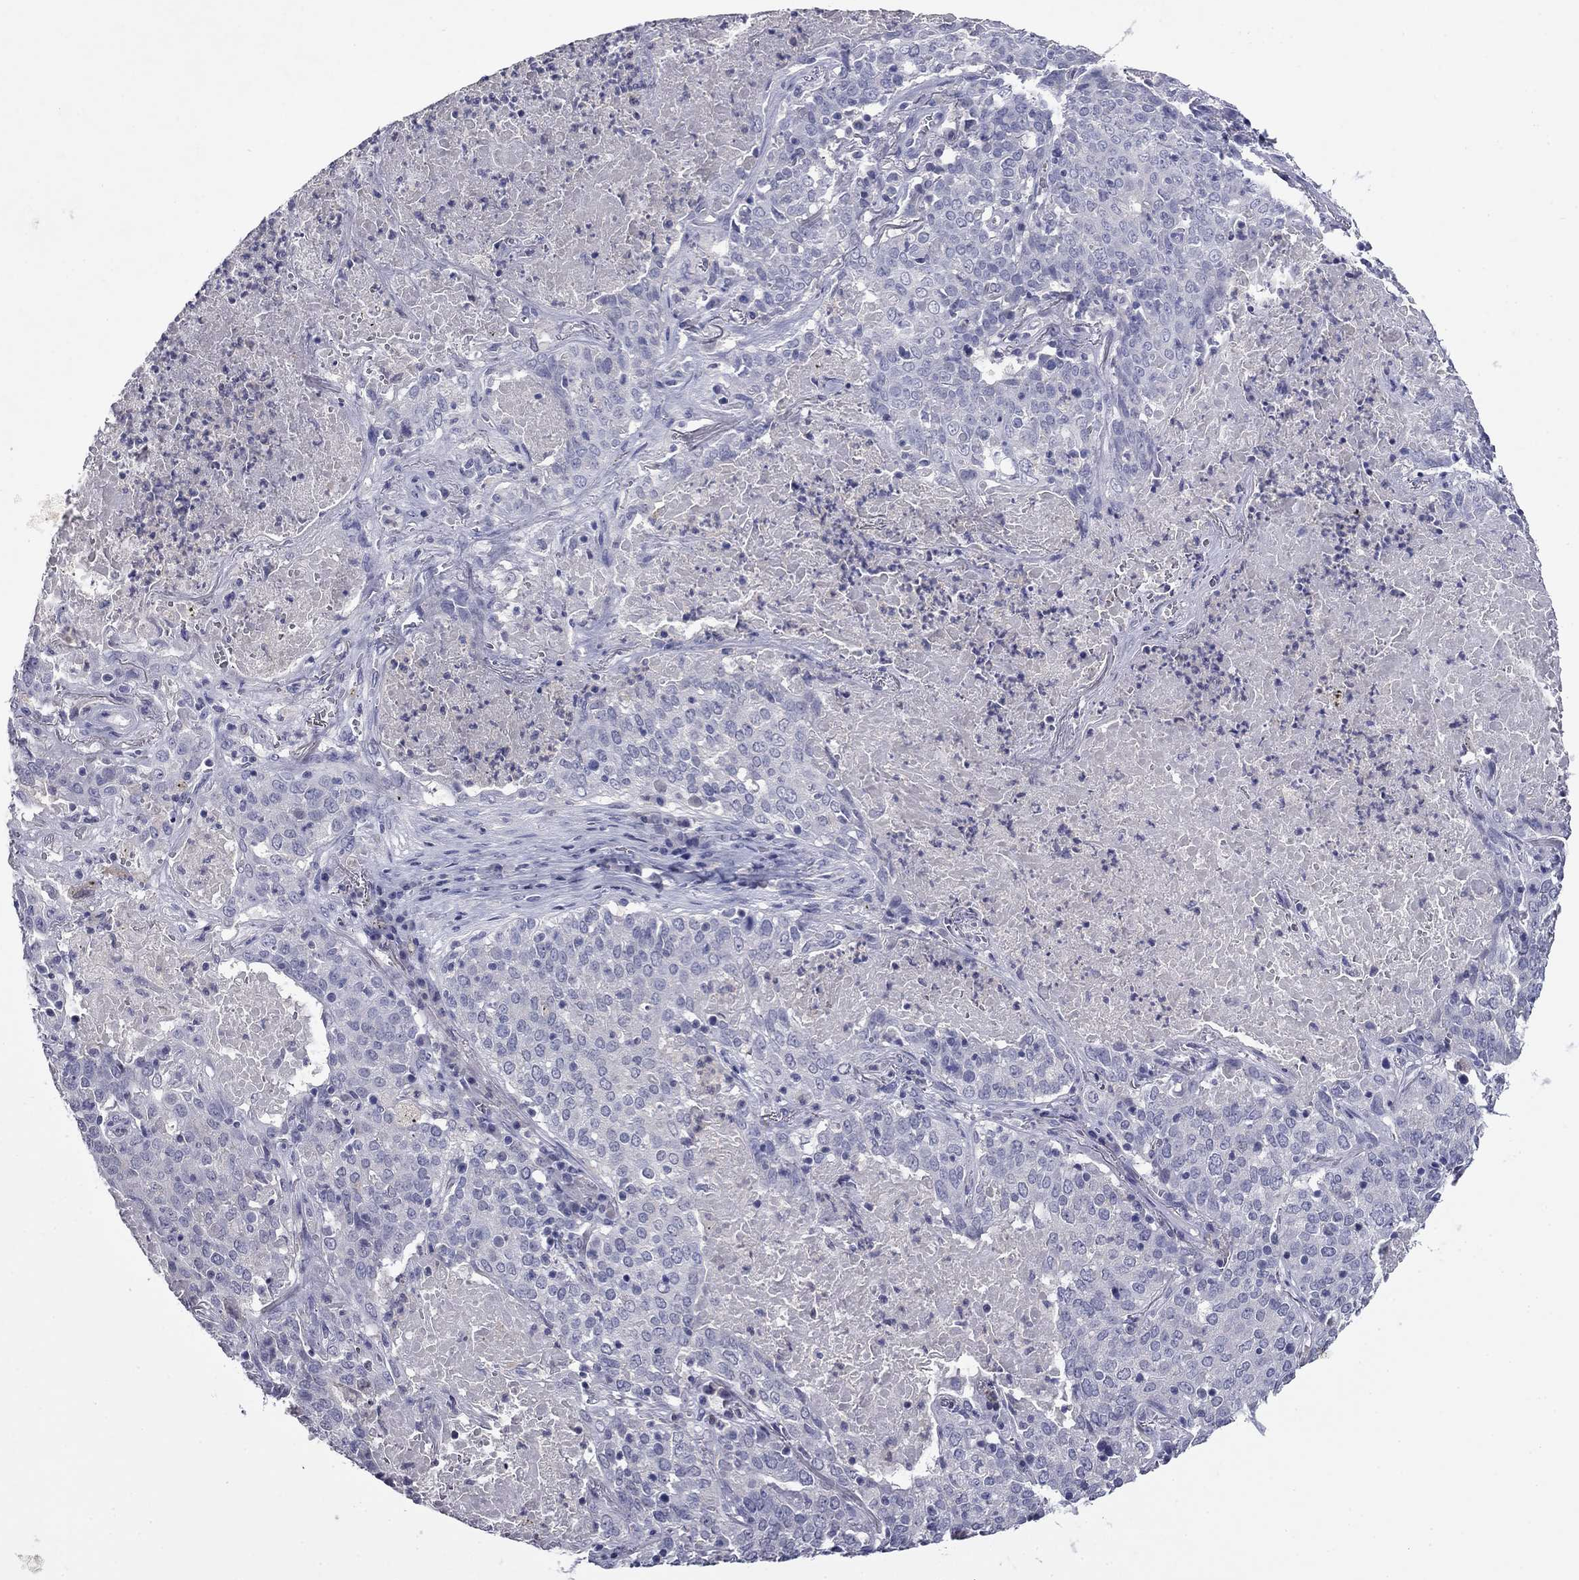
{"staining": {"intensity": "negative", "quantity": "none", "location": "none"}, "tissue": "lung cancer", "cell_type": "Tumor cells", "image_type": "cancer", "snomed": [{"axis": "morphology", "description": "Squamous cell carcinoma, NOS"}, {"axis": "topography", "description": "Lung"}], "caption": "Tumor cells show no significant protein expression in lung squamous cell carcinoma. (DAB (3,3'-diaminobenzidine) immunohistochemistry (IHC) with hematoxylin counter stain).", "gene": "CFAP119", "patient": {"sex": "male", "age": 82}}